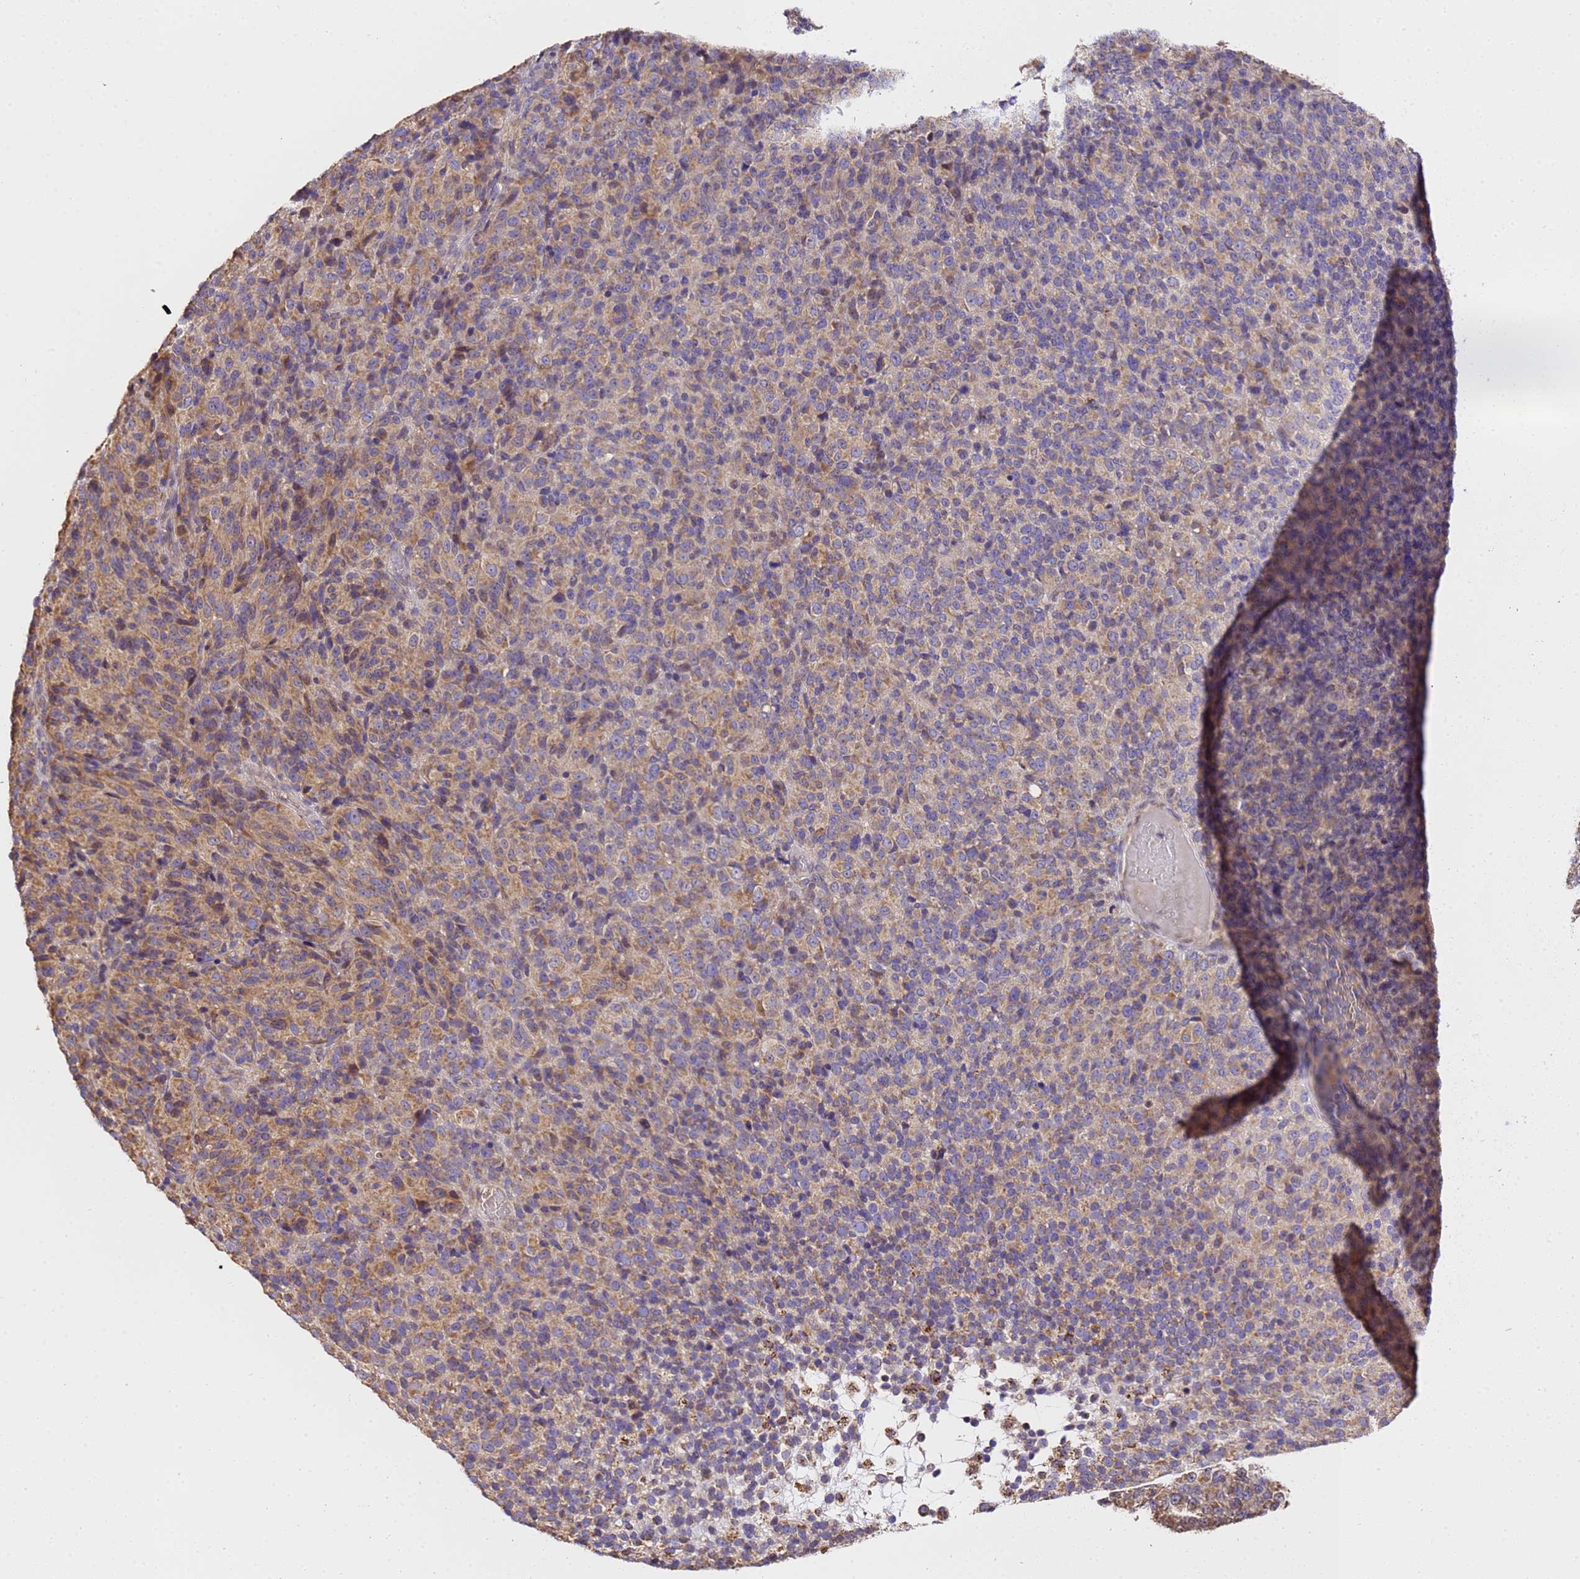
{"staining": {"intensity": "moderate", "quantity": "25%-75%", "location": "cytoplasmic/membranous"}, "tissue": "melanoma", "cell_type": "Tumor cells", "image_type": "cancer", "snomed": [{"axis": "morphology", "description": "Malignant melanoma, Metastatic site"}, {"axis": "topography", "description": "Brain"}], "caption": "Melanoma tissue demonstrates moderate cytoplasmic/membranous expression in about 25%-75% of tumor cells", "gene": "LRRIQ1", "patient": {"sex": "female", "age": 56}}